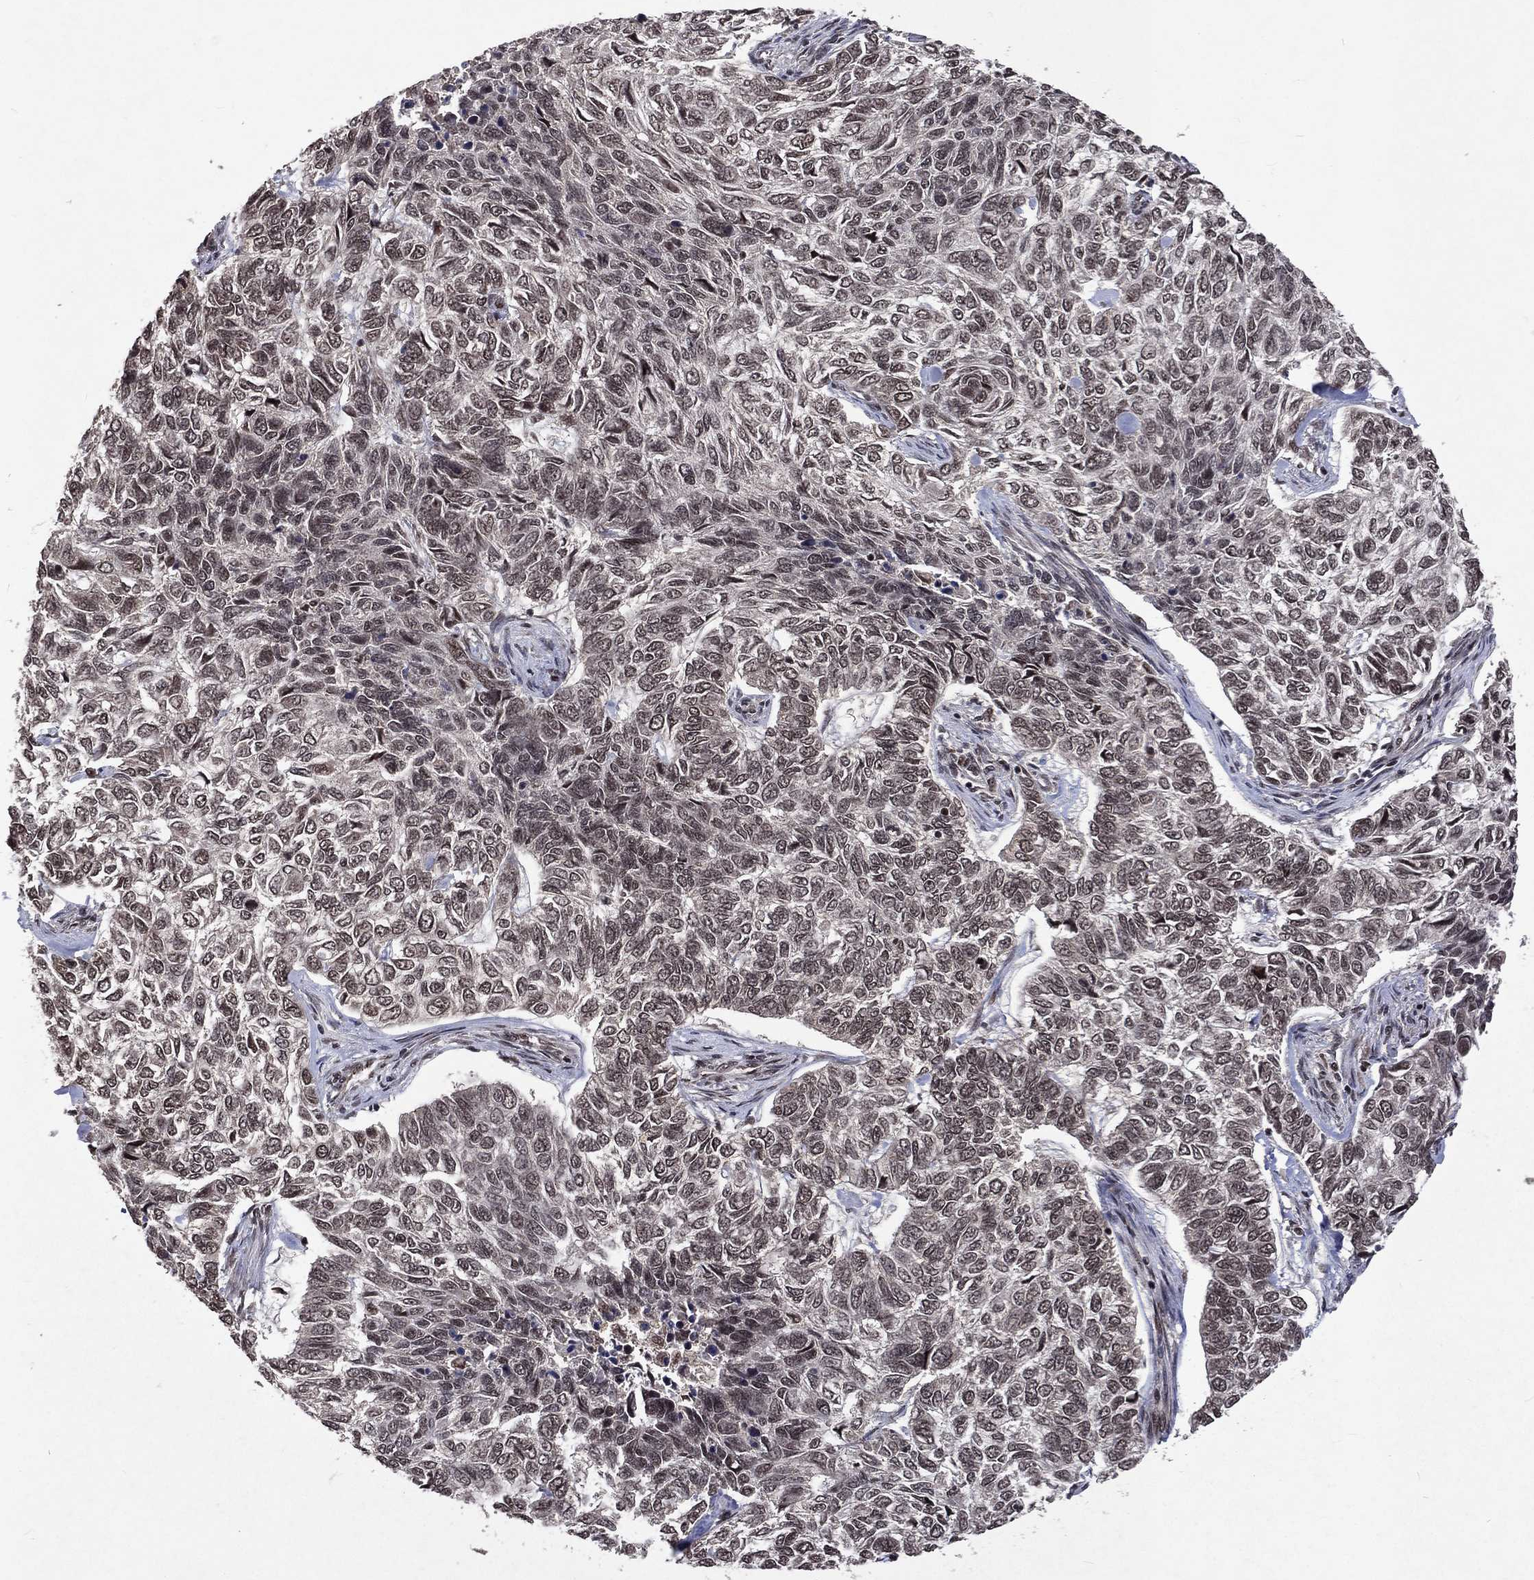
{"staining": {"intensity": "weak", "quantity": "25%-75%", "location": "nuclear"}, "tissue": "skin cancer", "cell_type": "Tumor cells", "image_type": "cancer", "snomed": [{"axis": "morphology", "description": "Basal cell carcinoma"}, {"axis": "topography", "description": "Skin"}], "caption": "Human skin basal cell carcinoma stained for a protein (brown) exhibits weak nuclear positive expression in about 25%-75% of tumor cells.", "gene": "DMAP1", "patient": {"sex": "female", "age": 65}}